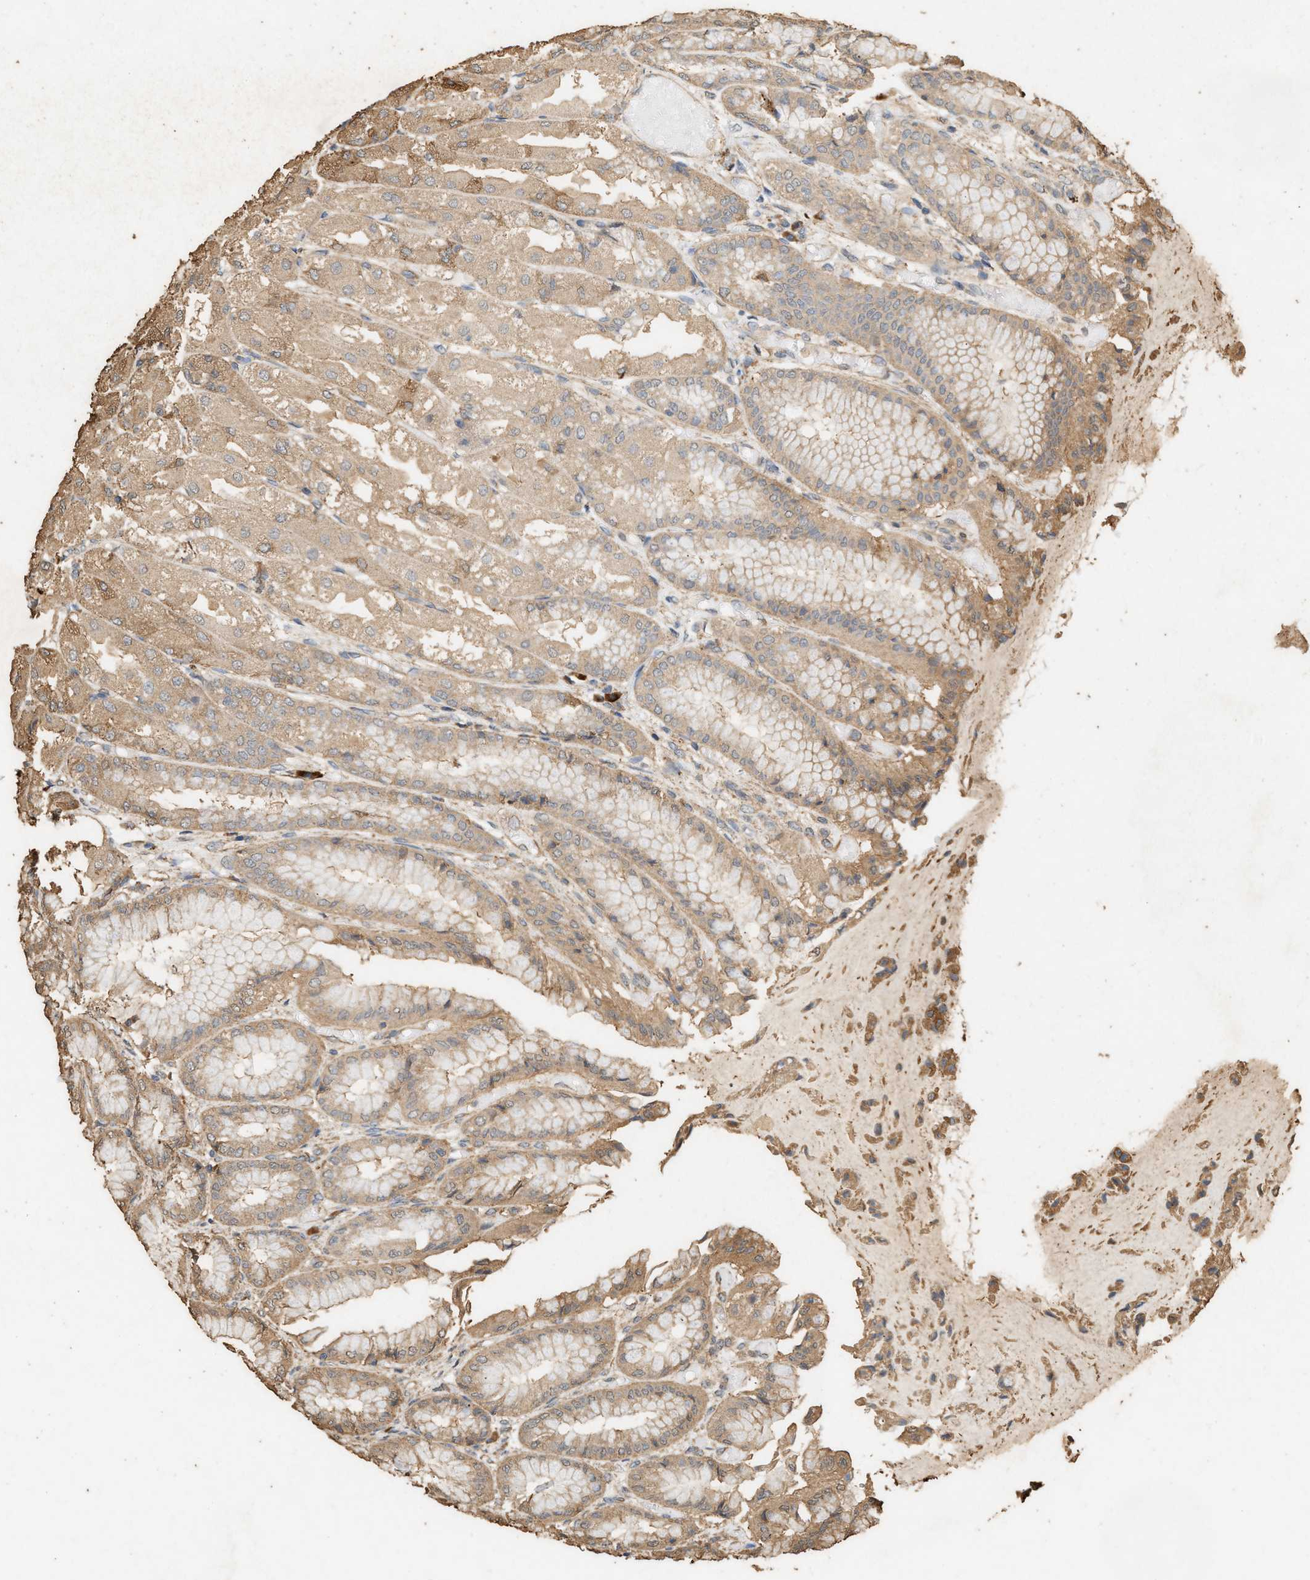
{"staining": {"intensity": "weak", "quantity": ">75%", "location": "cytoplasmic/membranous"}, "tissue": "stomach", "cell_type": "Glandular cells", "image_type": "normal", "snomed": [{"axis": "morphology", "description": "Normal tissue, NOS"}, {"axis": "topography", "description": "Stomach, upper"}], "caption": "Immunohistochemical staining of unremarkable human stomach exhibits >75% levels of weak cytoplasmic/membranous protein positivity in approximately >75% of glandular cells.", "gene": "DCAF7", "patient": {"sex": "male", "age": 72}}